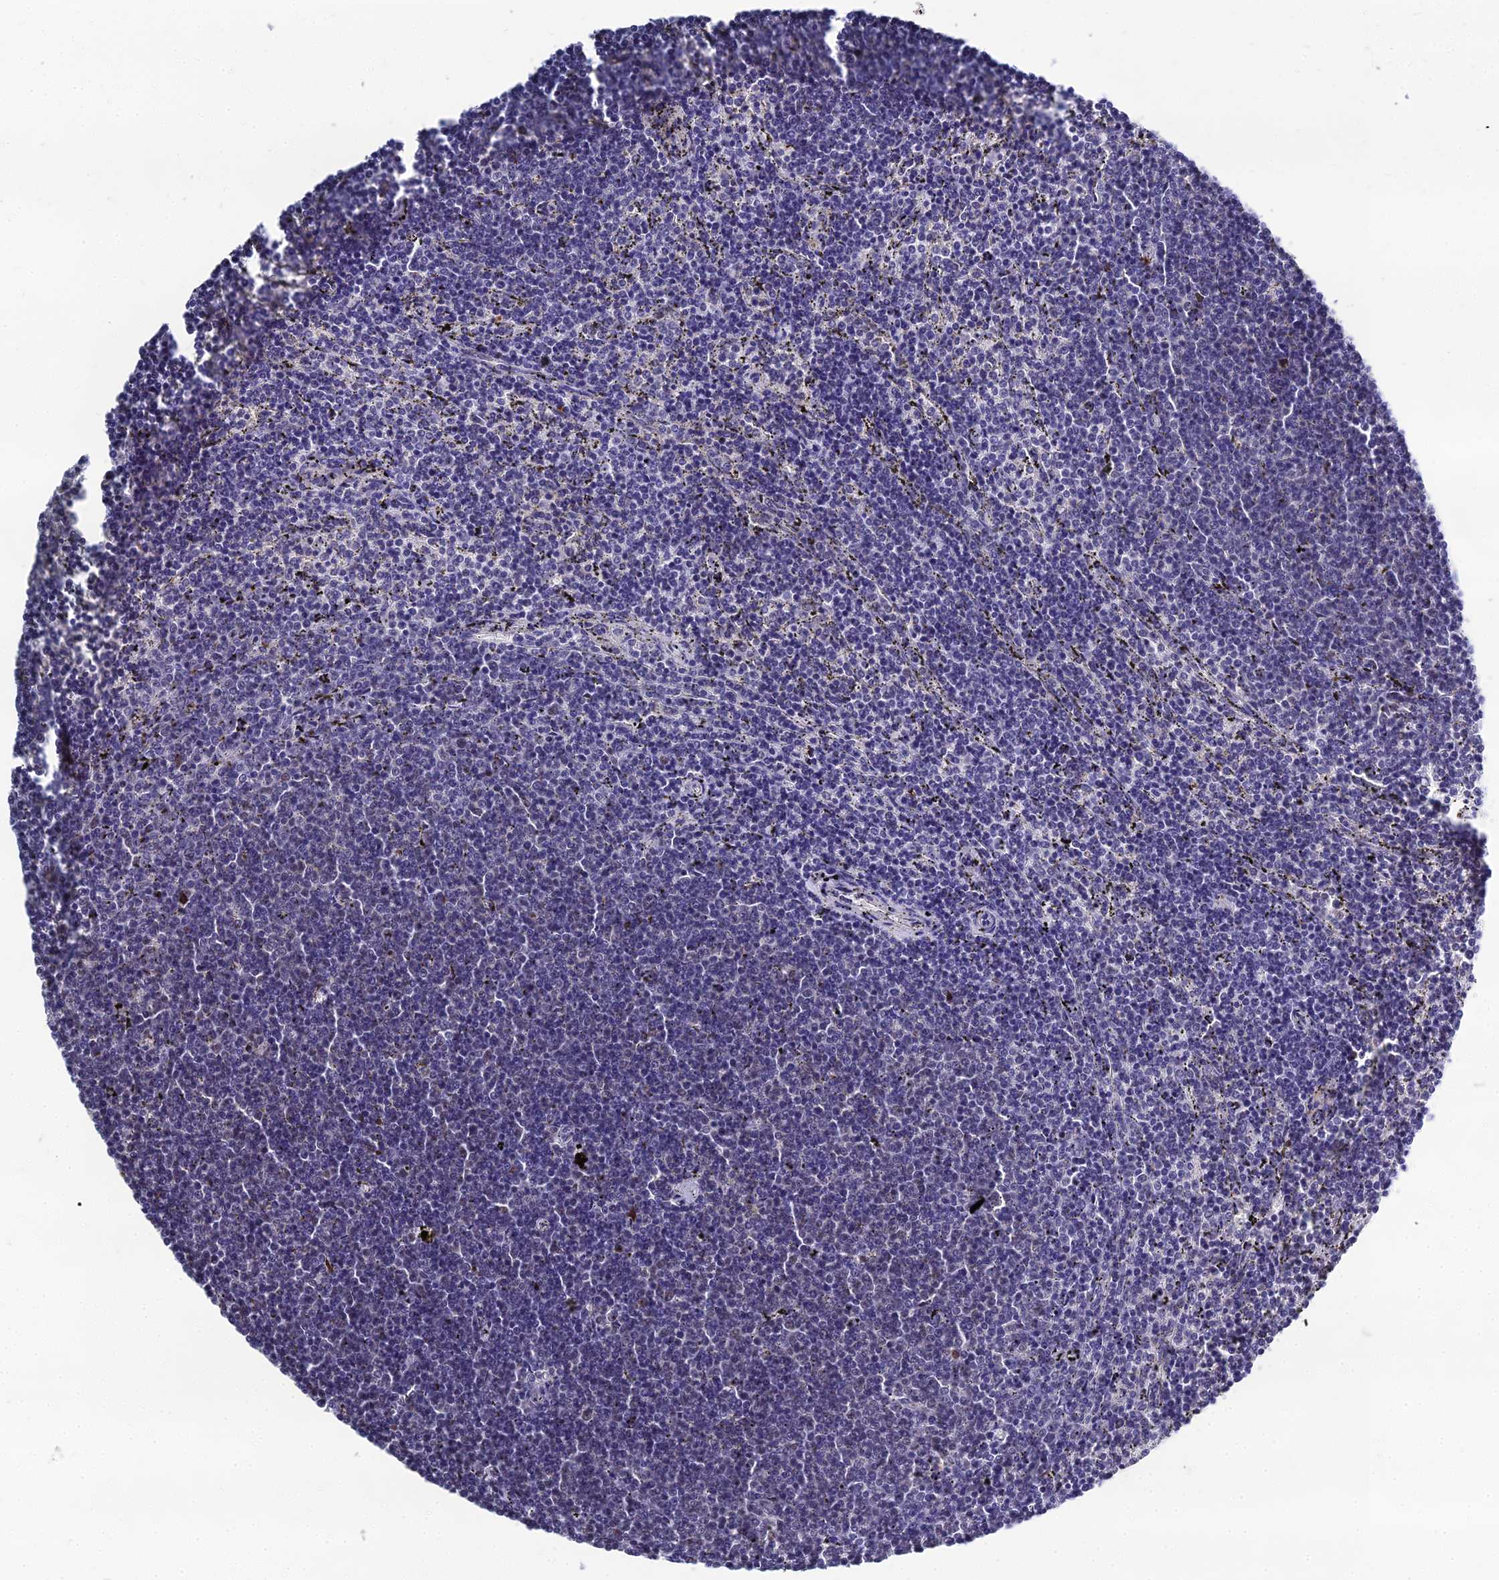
{"staining": {"intensity": "negative", "quantity": "none", "location": "none"}, "tissue": "lymphoma", "cell_type": "Tumor cells", "image_type": "cancer", "snomed": [{"axis": "morphology", "description": "Malignant lymphoma, non-Hodgkin's type, Low grade"}, {"axis": "topography", "description": "Spleen"}], "caption": "There is no significant expression in tumor cells of lymphoma.", "gene": "PPP4R2", "patient": {"sex": "female", "age": 50}}